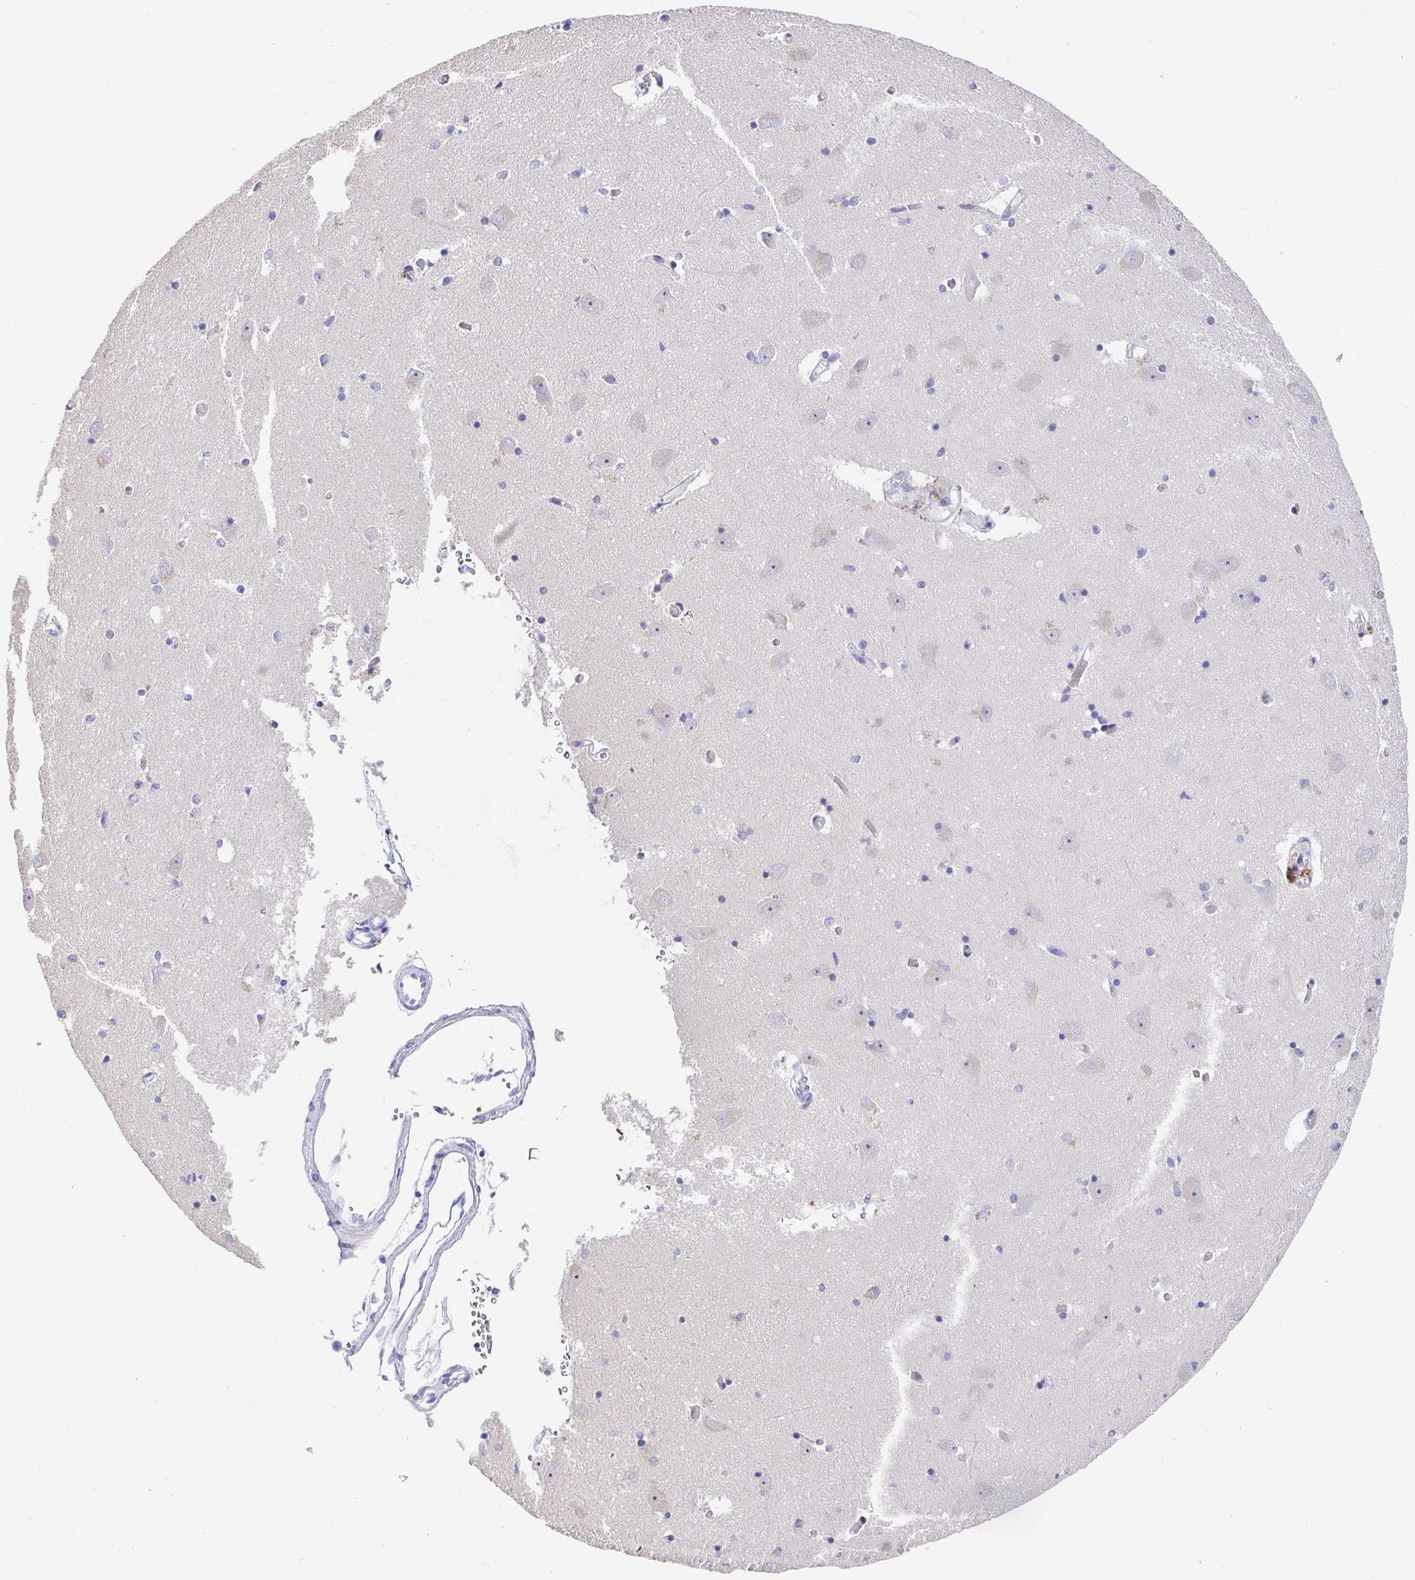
{"staining": {"intensity": "negative", "quantity": "none", "location": "none"}, "tissue": "caudate", "cell_type": "Glial cells", "image_type": "normal", "snomed": [{"axis": "morphology", "description": "Normal tissue, NOS"}, {"axis": "topography", "description": "Lateral ventricle wall"}, {"axis": "topography", "description": "Hippocampus"}], "caption": "A high-resolution histopathology image shows immunohistochemistry (IHC) staining of unremarkable caudate, which demonstrates no significant positivity in glial cells. Brightfield microscopy of immunohistochemistry (IHC) stained with DAB (brown) and hematoxylin (blue), captured at high magnification.", "gene": "TIMELESS", "patient": {"sex": "female", "age": 63}}